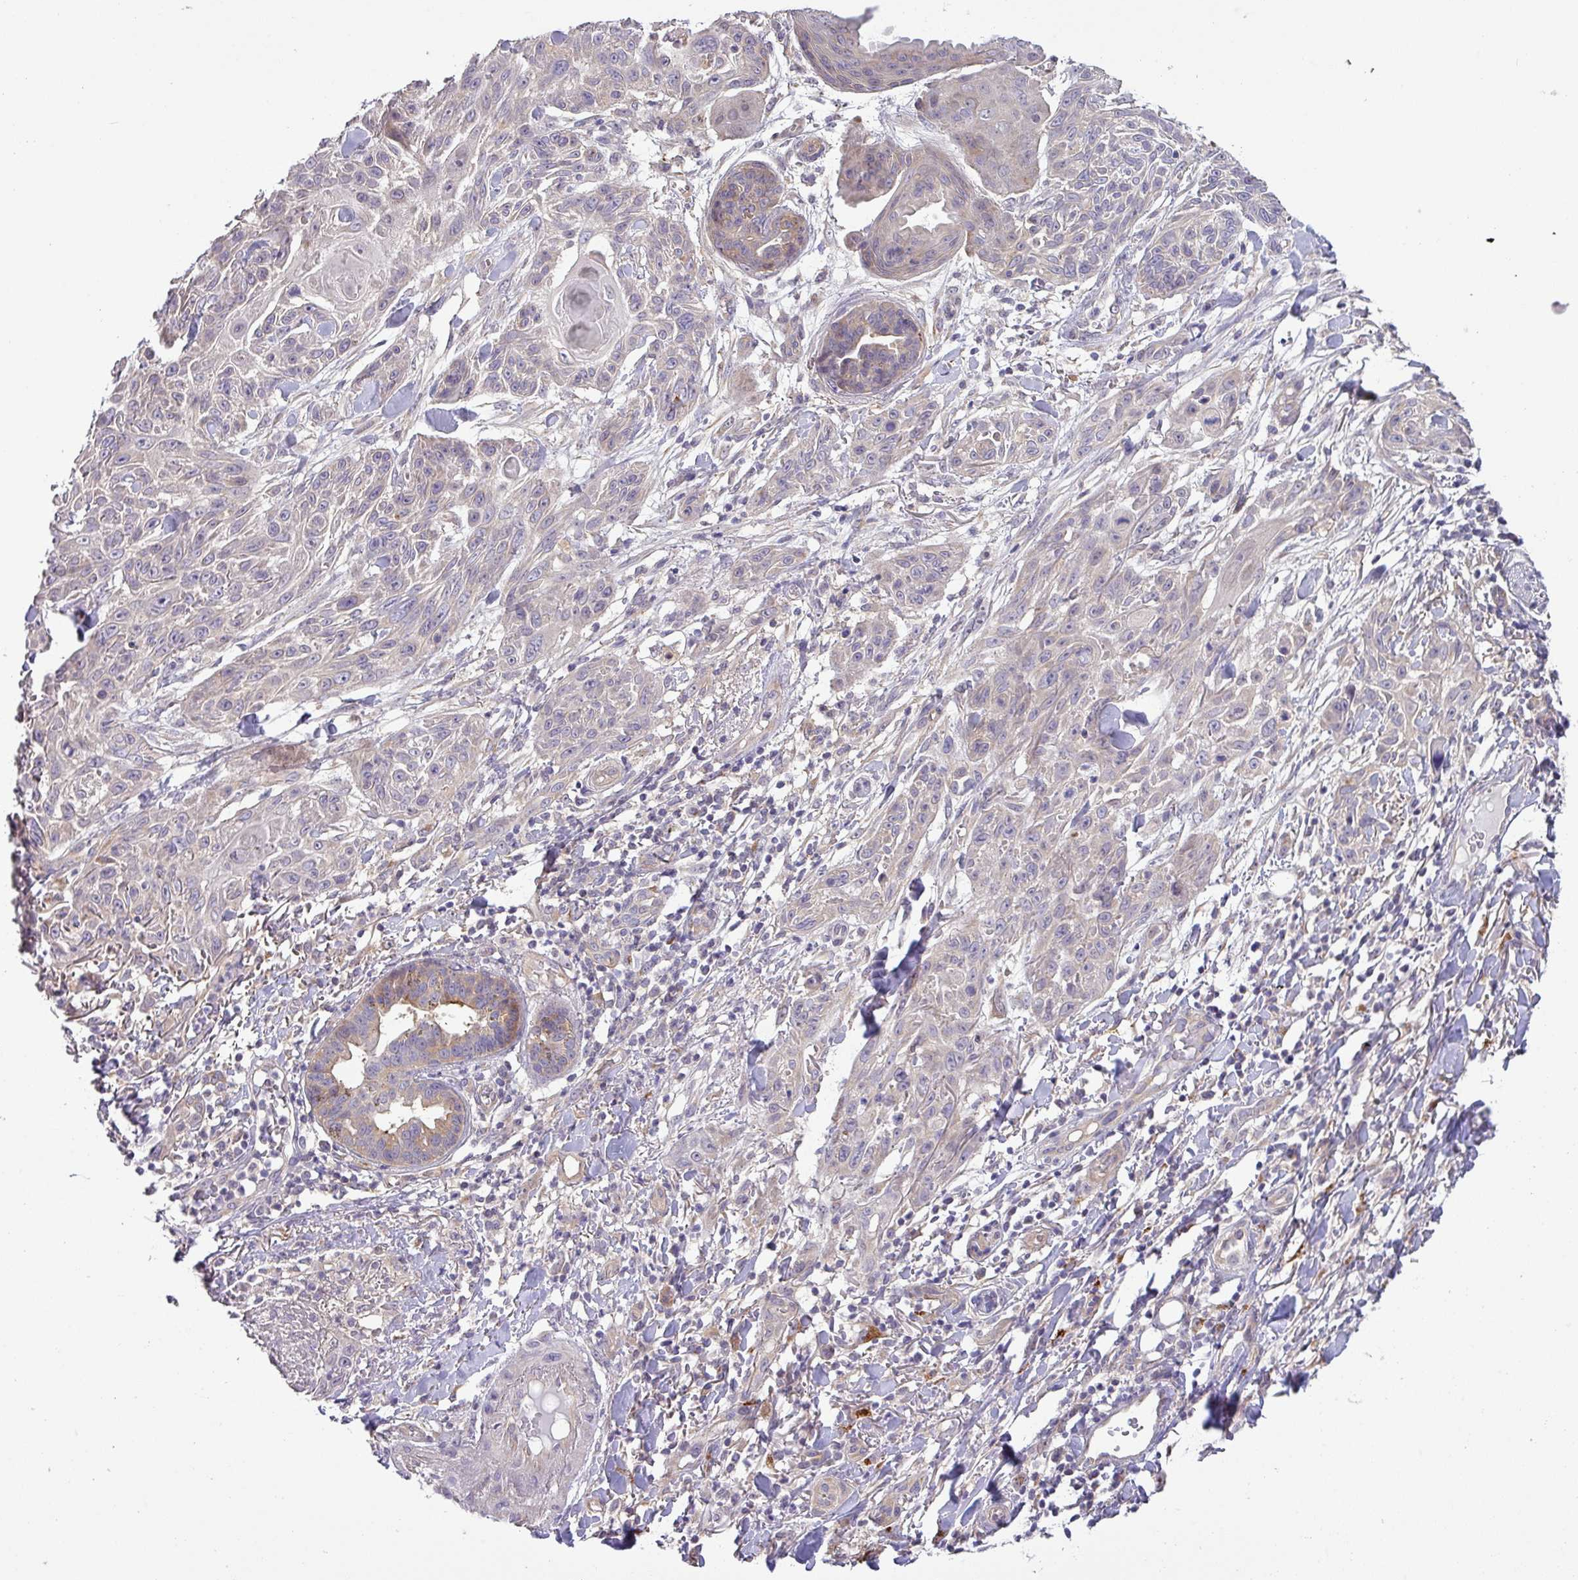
{"staining": {"intensity": "negative", "quantity": "none", "location": "none"}, "tissue": "skin cancer", "cell_type": "Tumor cells", "image_type": "cancer", "snomed": [{"axis": "morphology", "description": "Squamous cell carcinoma, NOS"}, {"axis": "topography", "description": "Skin"}], "caption": "A histopathology image of skin squamous cell carcinoma stained for a protein reveals no brown staining in tumor cells.", "gene": "GALNT12", "patient": {"sex": "male", "age": 86}}